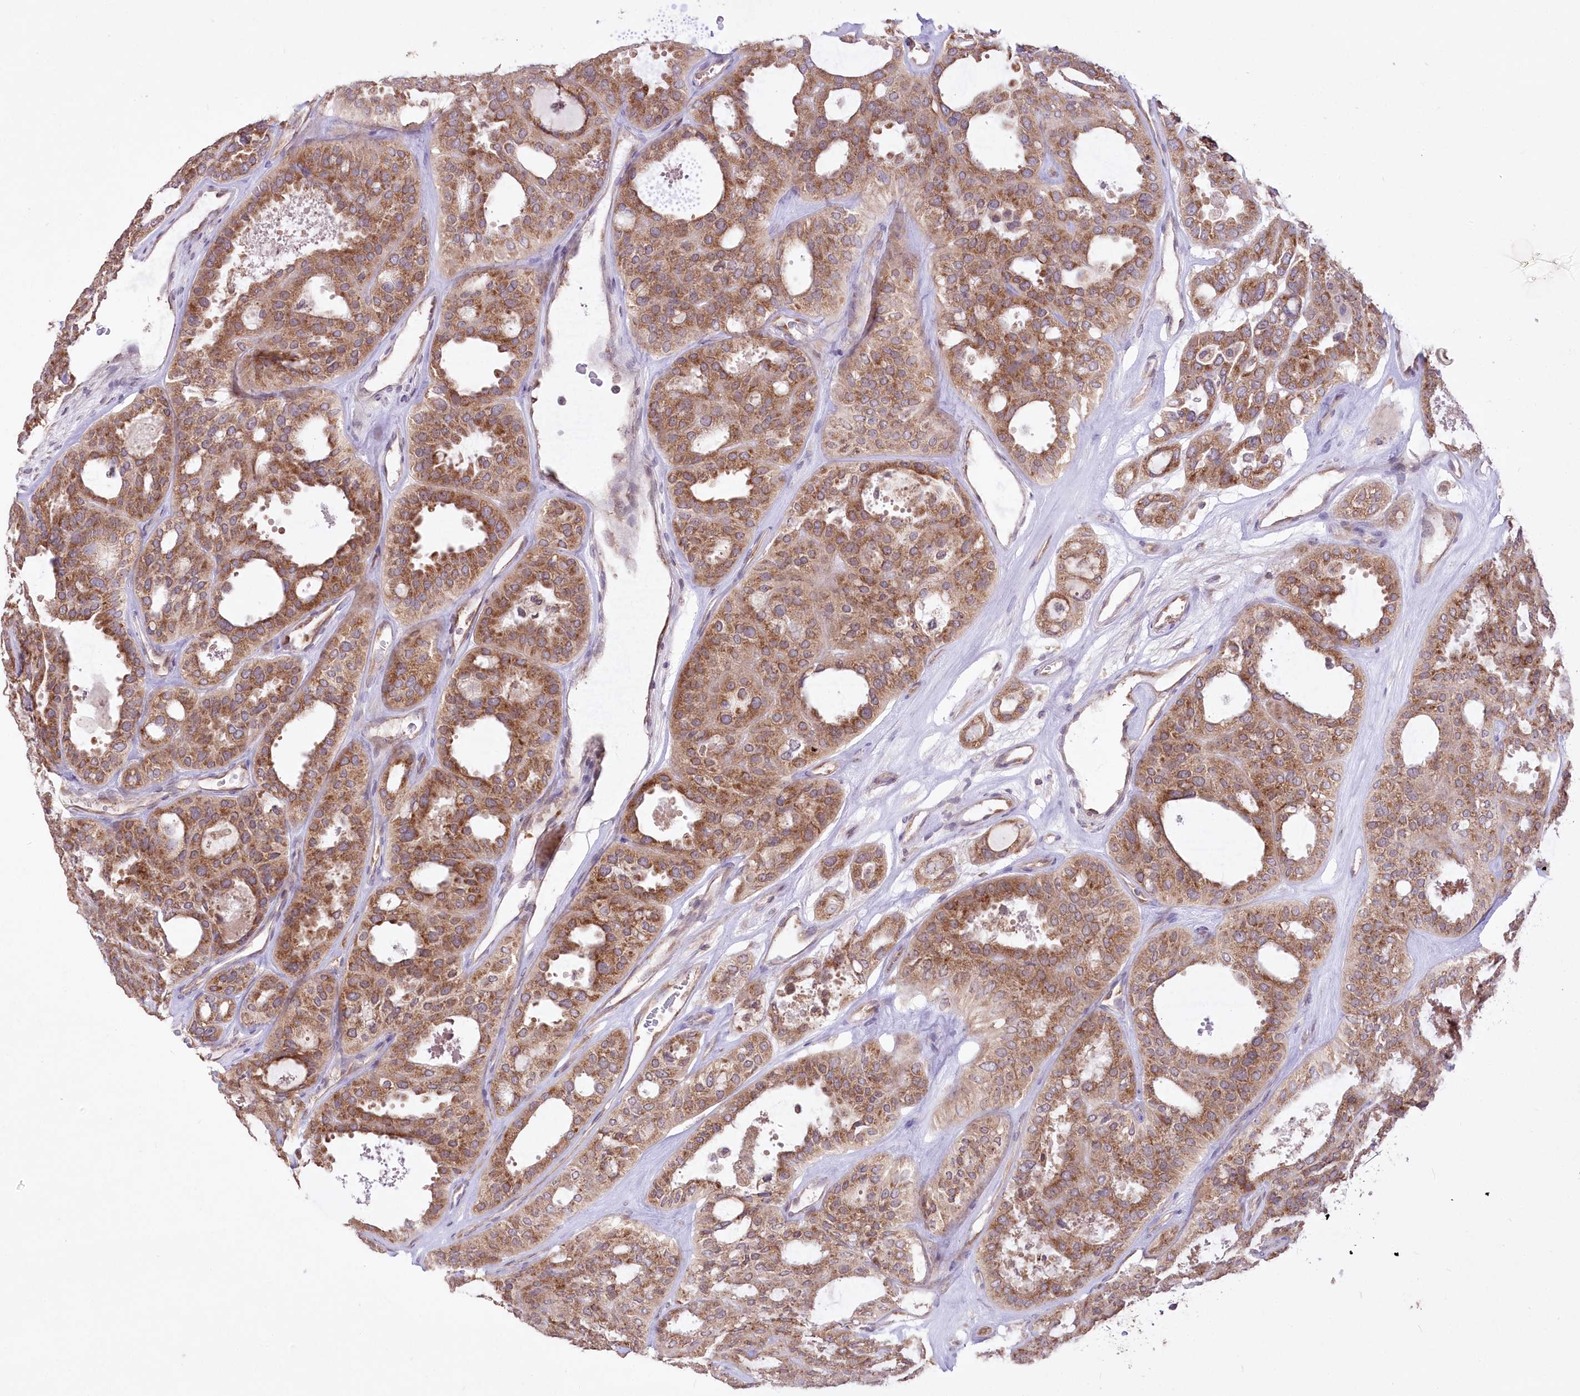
{"staining": {"intensity": "moderate", "quantity": ">75%", "location": "cytoplasmic/membranous"}, "tissue": "thyroid cancer", "cell_type": "Tumor cells", "image_type": "cancer", "snomed": [{"axis": "morphology", "description": "Follicular adenoma carcinoma, NOS"}, {"axis": "topography", "description": "Thyroid gland"}], "caption": "This is an image of immunohistochemistry (IHC) staining of follicular adenoma carcinoma (thyroid), which shows moderate positivity in the cytoplasmic/membranous of tumor cells.", "gene": "STT3B", "patient": {"sex": "male", "age": 75}}